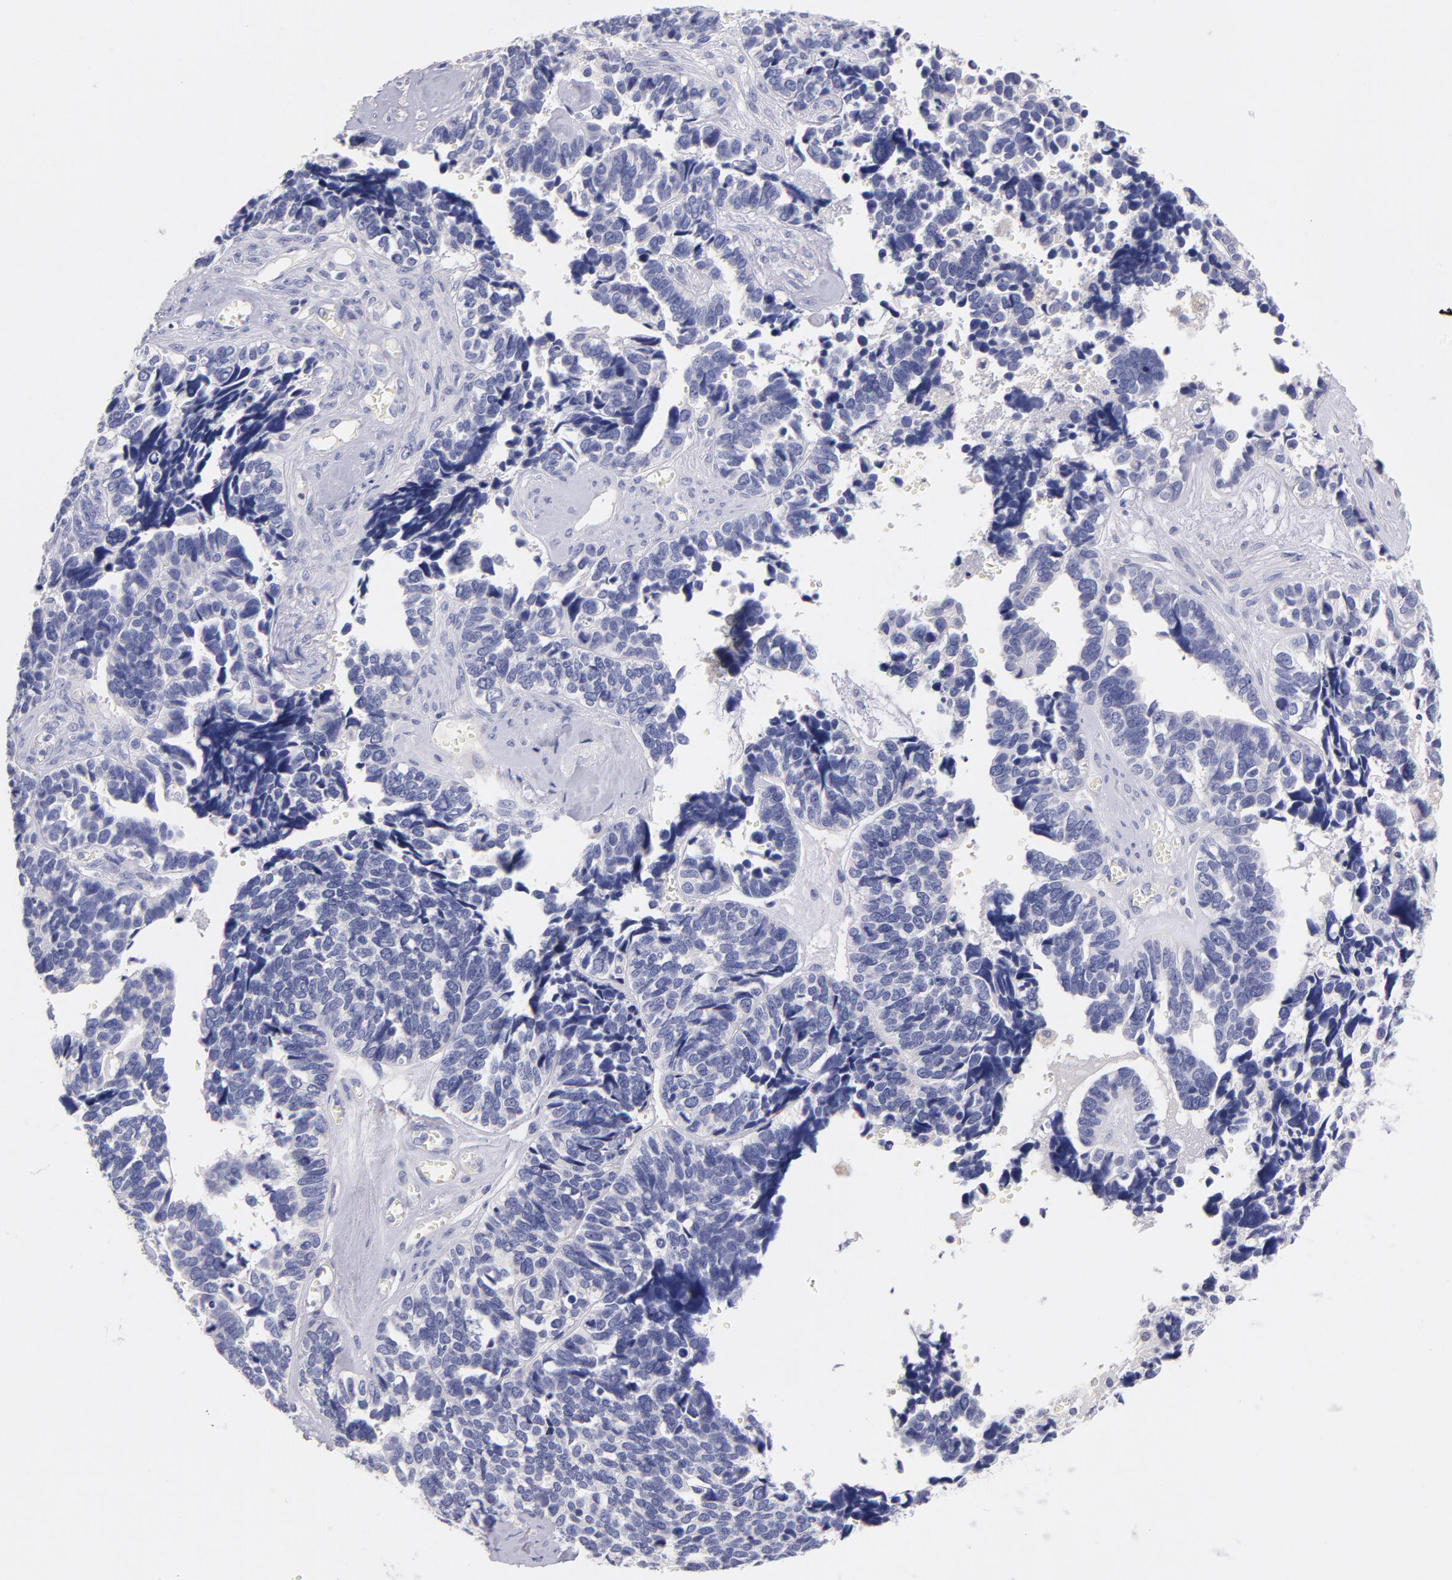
{"staining": {"intensity": "negative", "quantity": "none", "location": "none"}, "tissue": "ovarian cancer", "cell_type": "Tumor cells", "image_type": "cancer", "snomed": [{"axis": "morphology", "description": "Cystadenocarcinoma, serous, NOS"}, {"axis": "topography", "description": "Ovary"}], "caption": "Immunohistochemistry micrograph of neoplastic tissue: ovarian cancer (serous cystadenocarcinoma) stained with DAB displays no significant protein expression in tumor cells.", "gene": "CD44", "patient": {"sex": "female", "age": 77}}